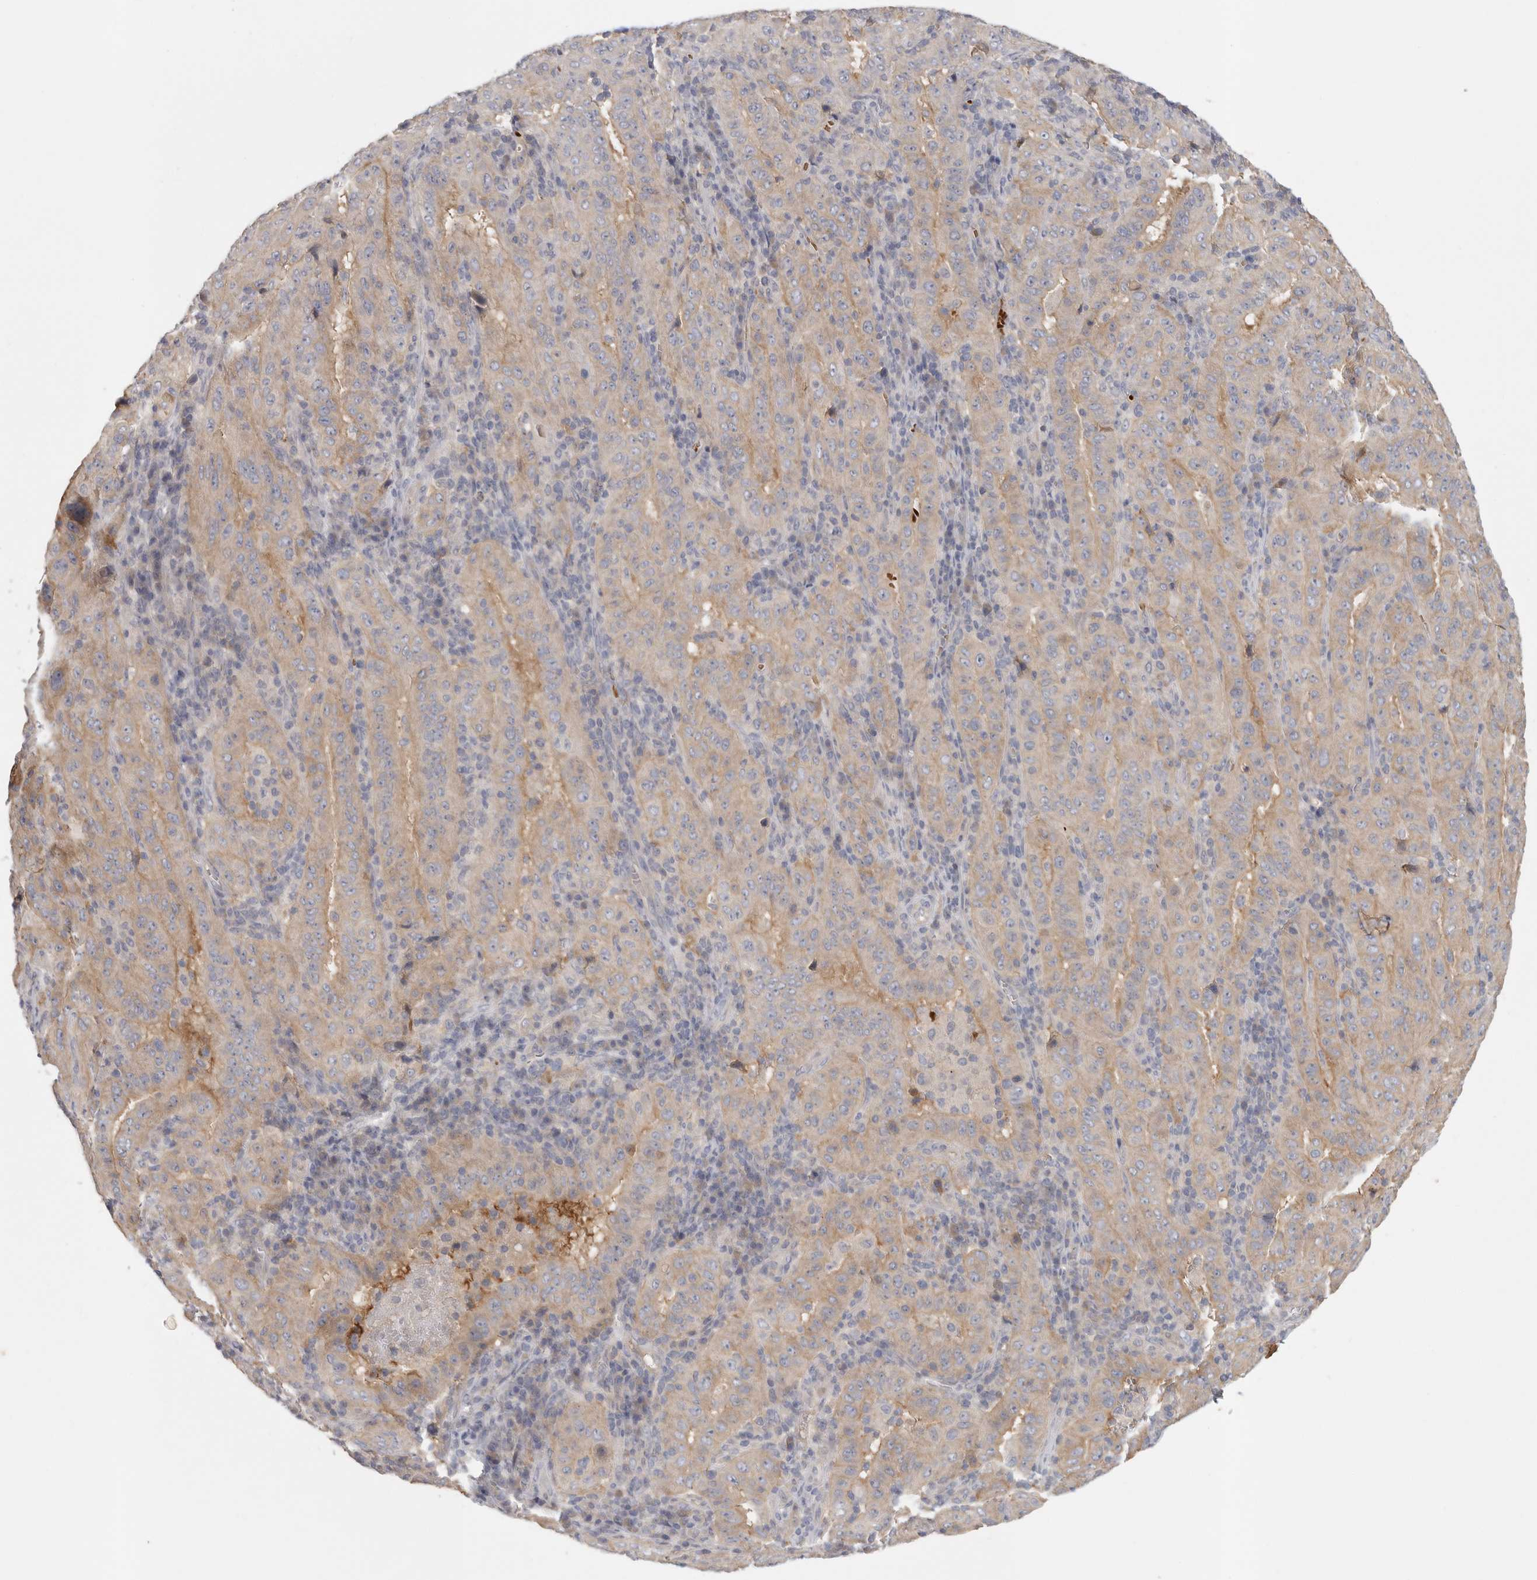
{"staining": {"intensity": "moderate", "quantity": "25%-75%", "location": "cytoplasmic/membranous"}, "tissue": "pancreatic cancer", "cell_type": "Tumor cells", "image_type": "cancer", "snomed": [{"axis": "morphology", "description": "Adenocarcinoma, NOS"}, {"axis": "topography", "description": "Pancreas"}], "caption": "Pancreatic adenocarcinoma tissue displays moderate cytoplasmic/membranous staining in approximately 25%-75% of tumor cells", "gene": "CFAP298", "patient": {"sex": "male", "age": 63}}